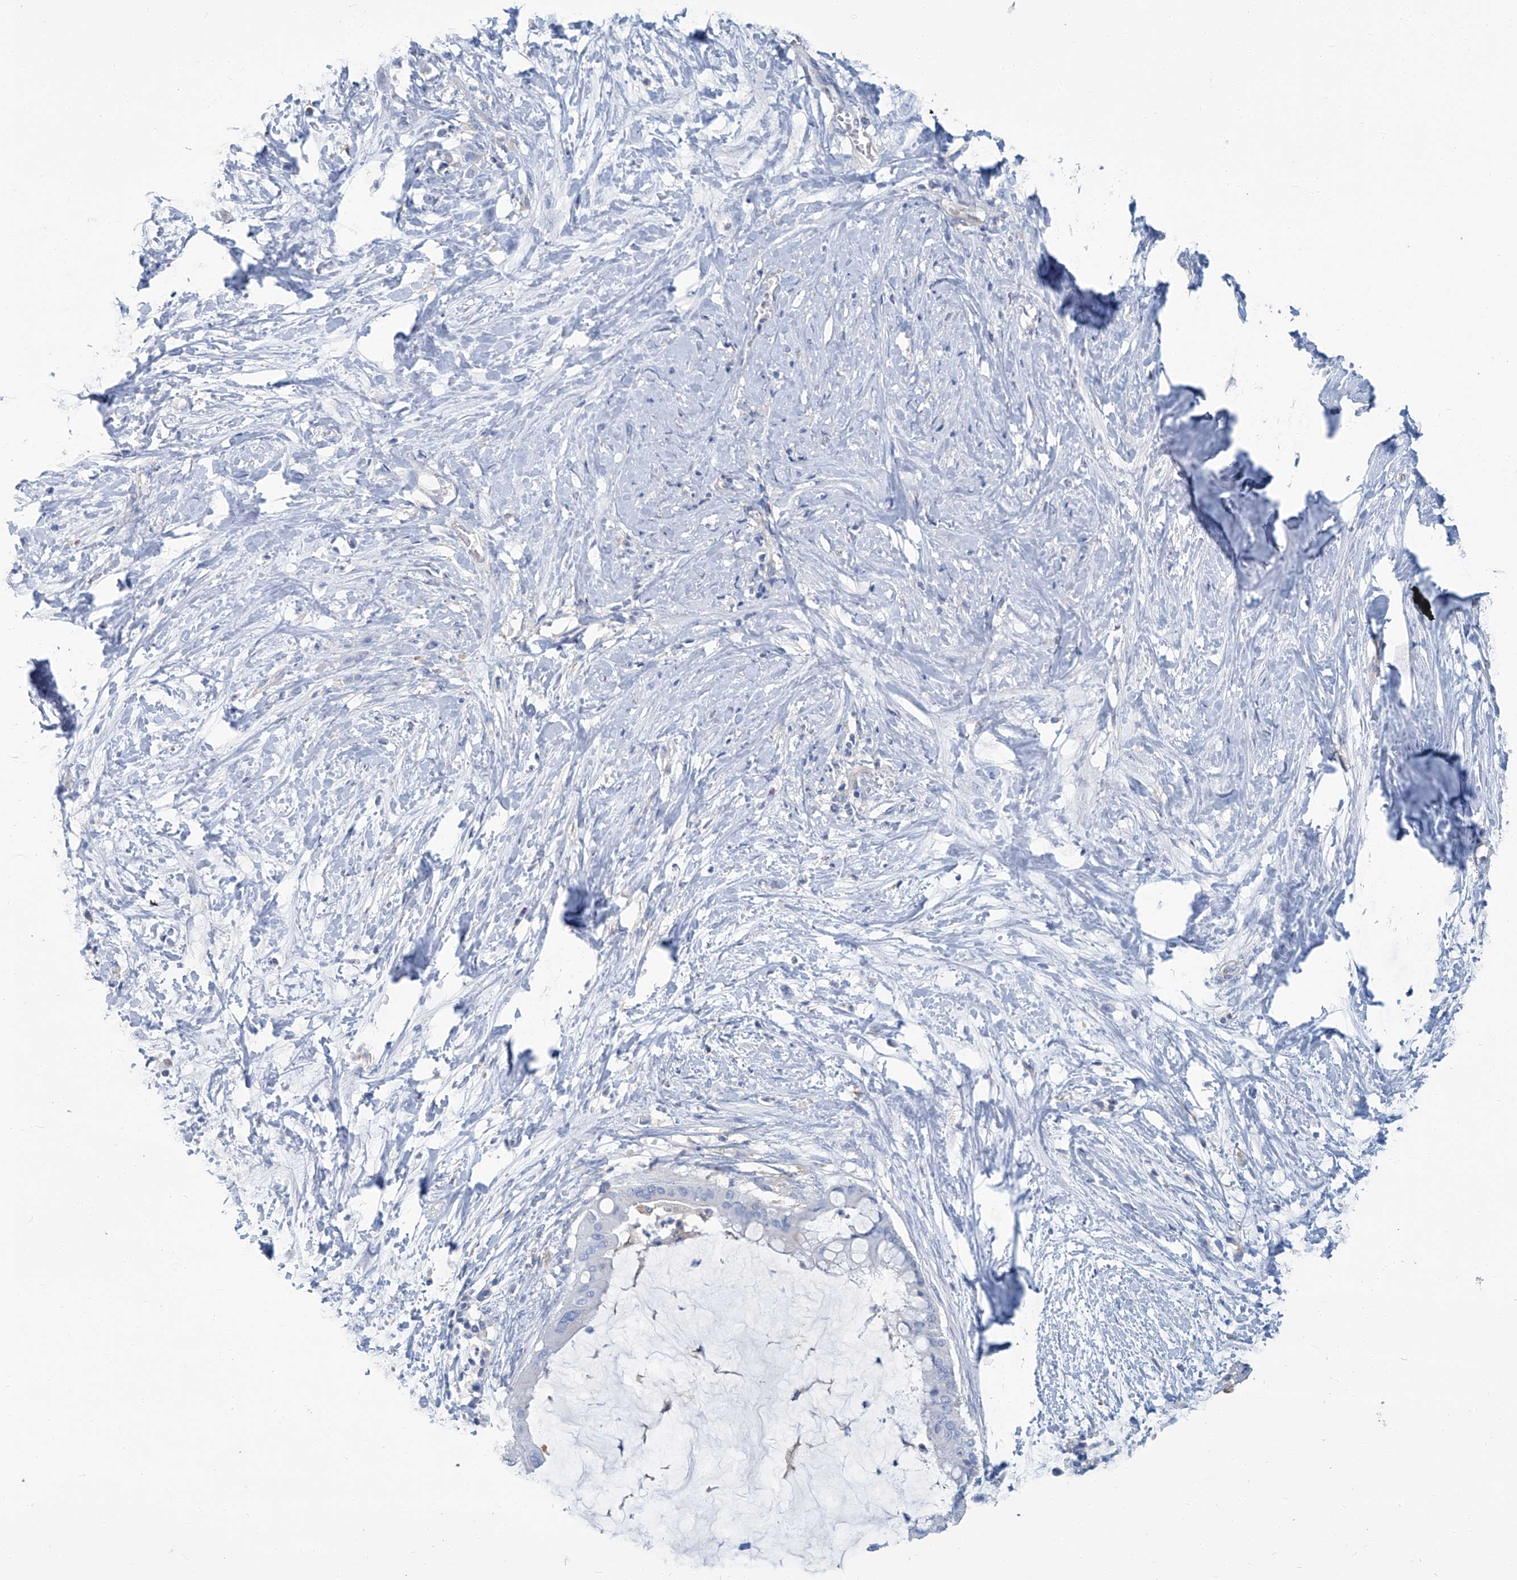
{"staining": {"intensity": "negative", "quantity": "none", "location": "none"}, "tissue": "pancreatic cancer", "cell_type": "Tumor cells", "image_type": "cancer", "snomed": [{"axis": "morphology", "description": "Adenocarcinoma, NOS"}, {"axis": "topography", "description": "Pancreas"}], "caption": "An image of human pancreatic cancer is negative for staining in tumor cells.", "gene": "PFKL", "patient": {"sex": "male", "age": 41}}